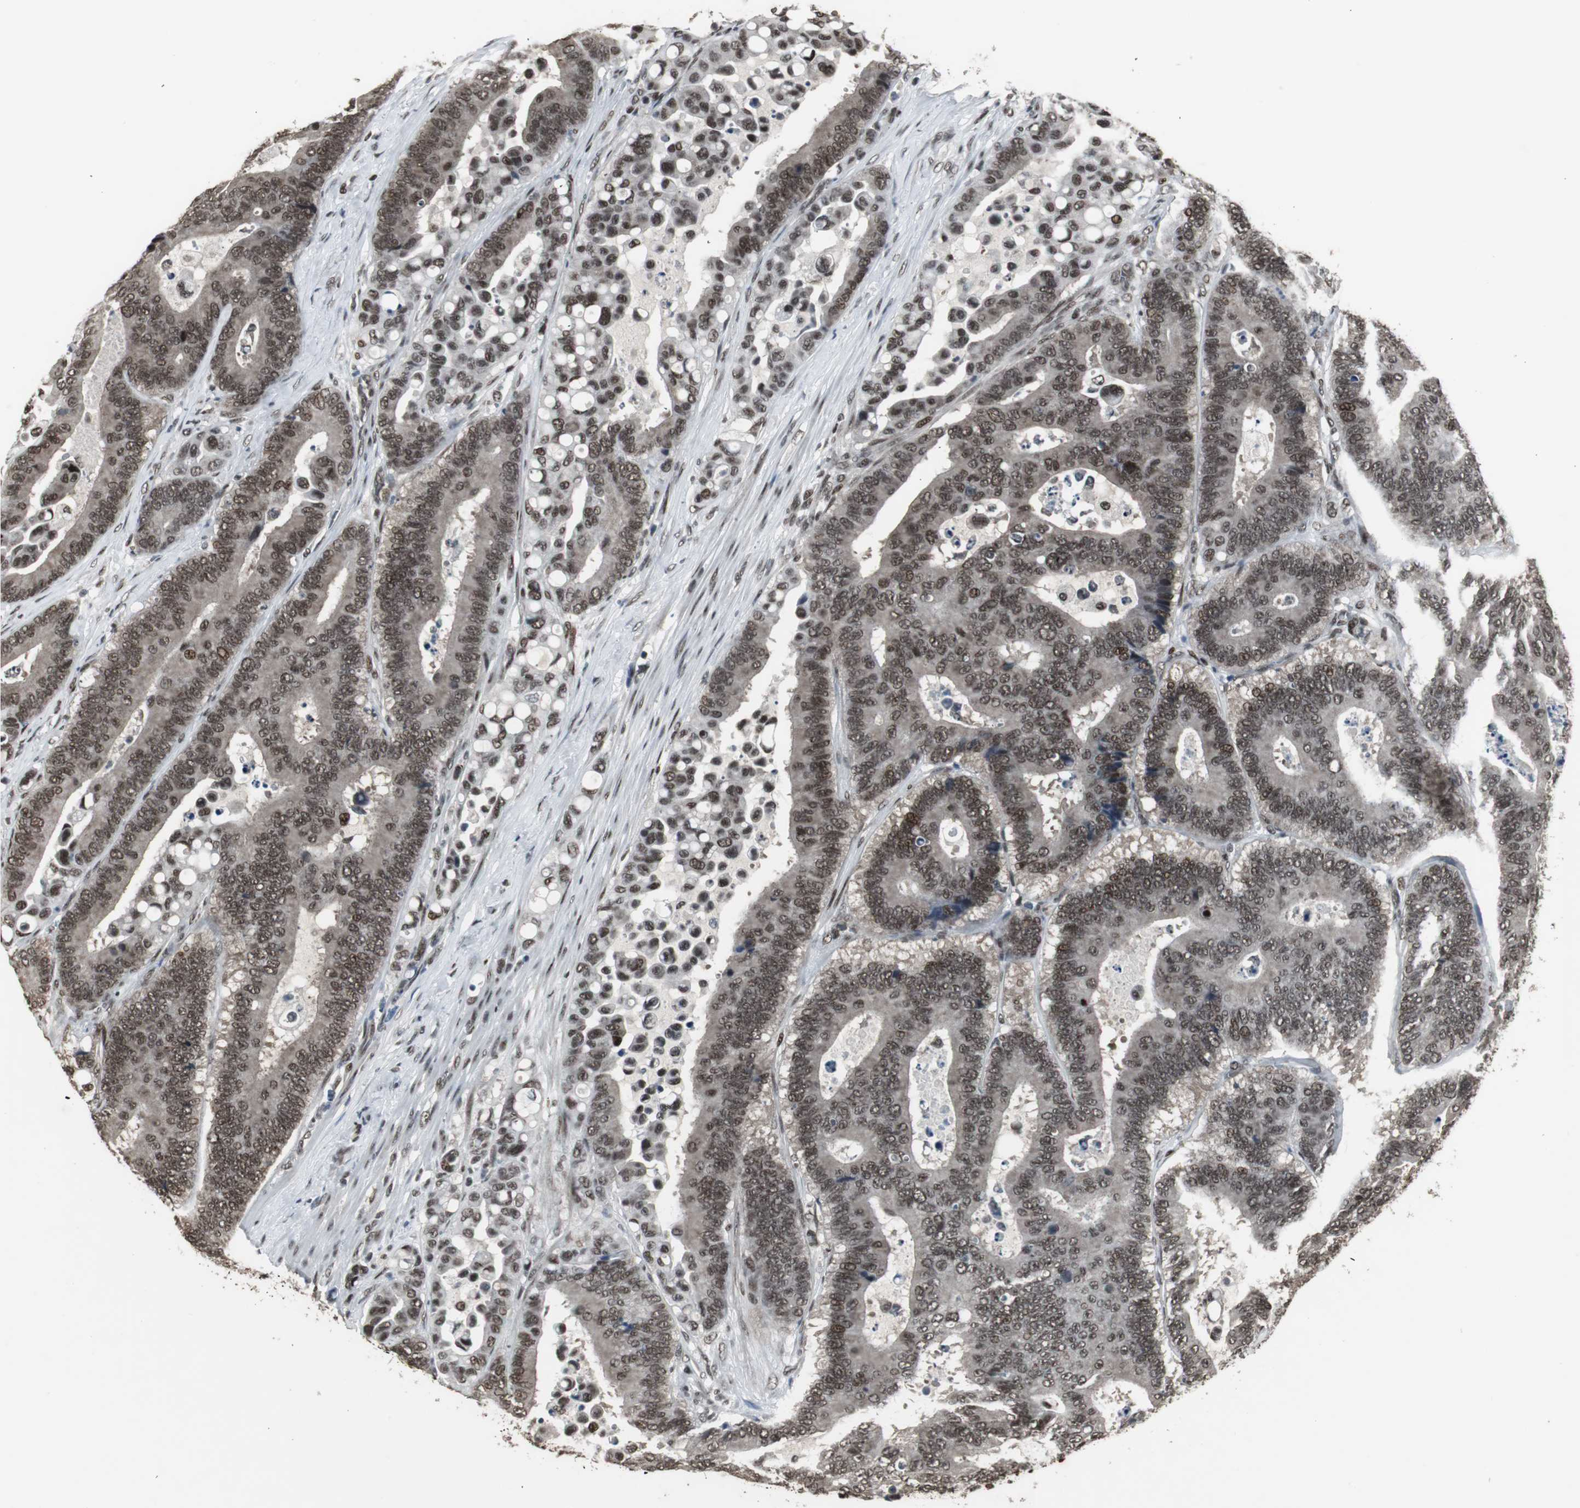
{"staining": {"intensity": "moderate", "quantity": ">75%", "location": "nuclear"}, "tissue": "colorectal cancer", "cell_type": "Tumor cells", "image_type": "cancer", "snomed": [{"axis": "morphology", "description": "Normal tissue, NOS"}, {"axis": "morphology", "description": "Adenocarcinoma, NOS"}, {"axis": "topography", "description": "Colon"}], "caption": "Adenocarcinoma (colorectal) was stained to show a protein in brown. There is medium levels of moderate nuclear expression in about >75% of tumor cells.", "gene": "TAF5", "patient": {"sex": "male", "age": 82}}